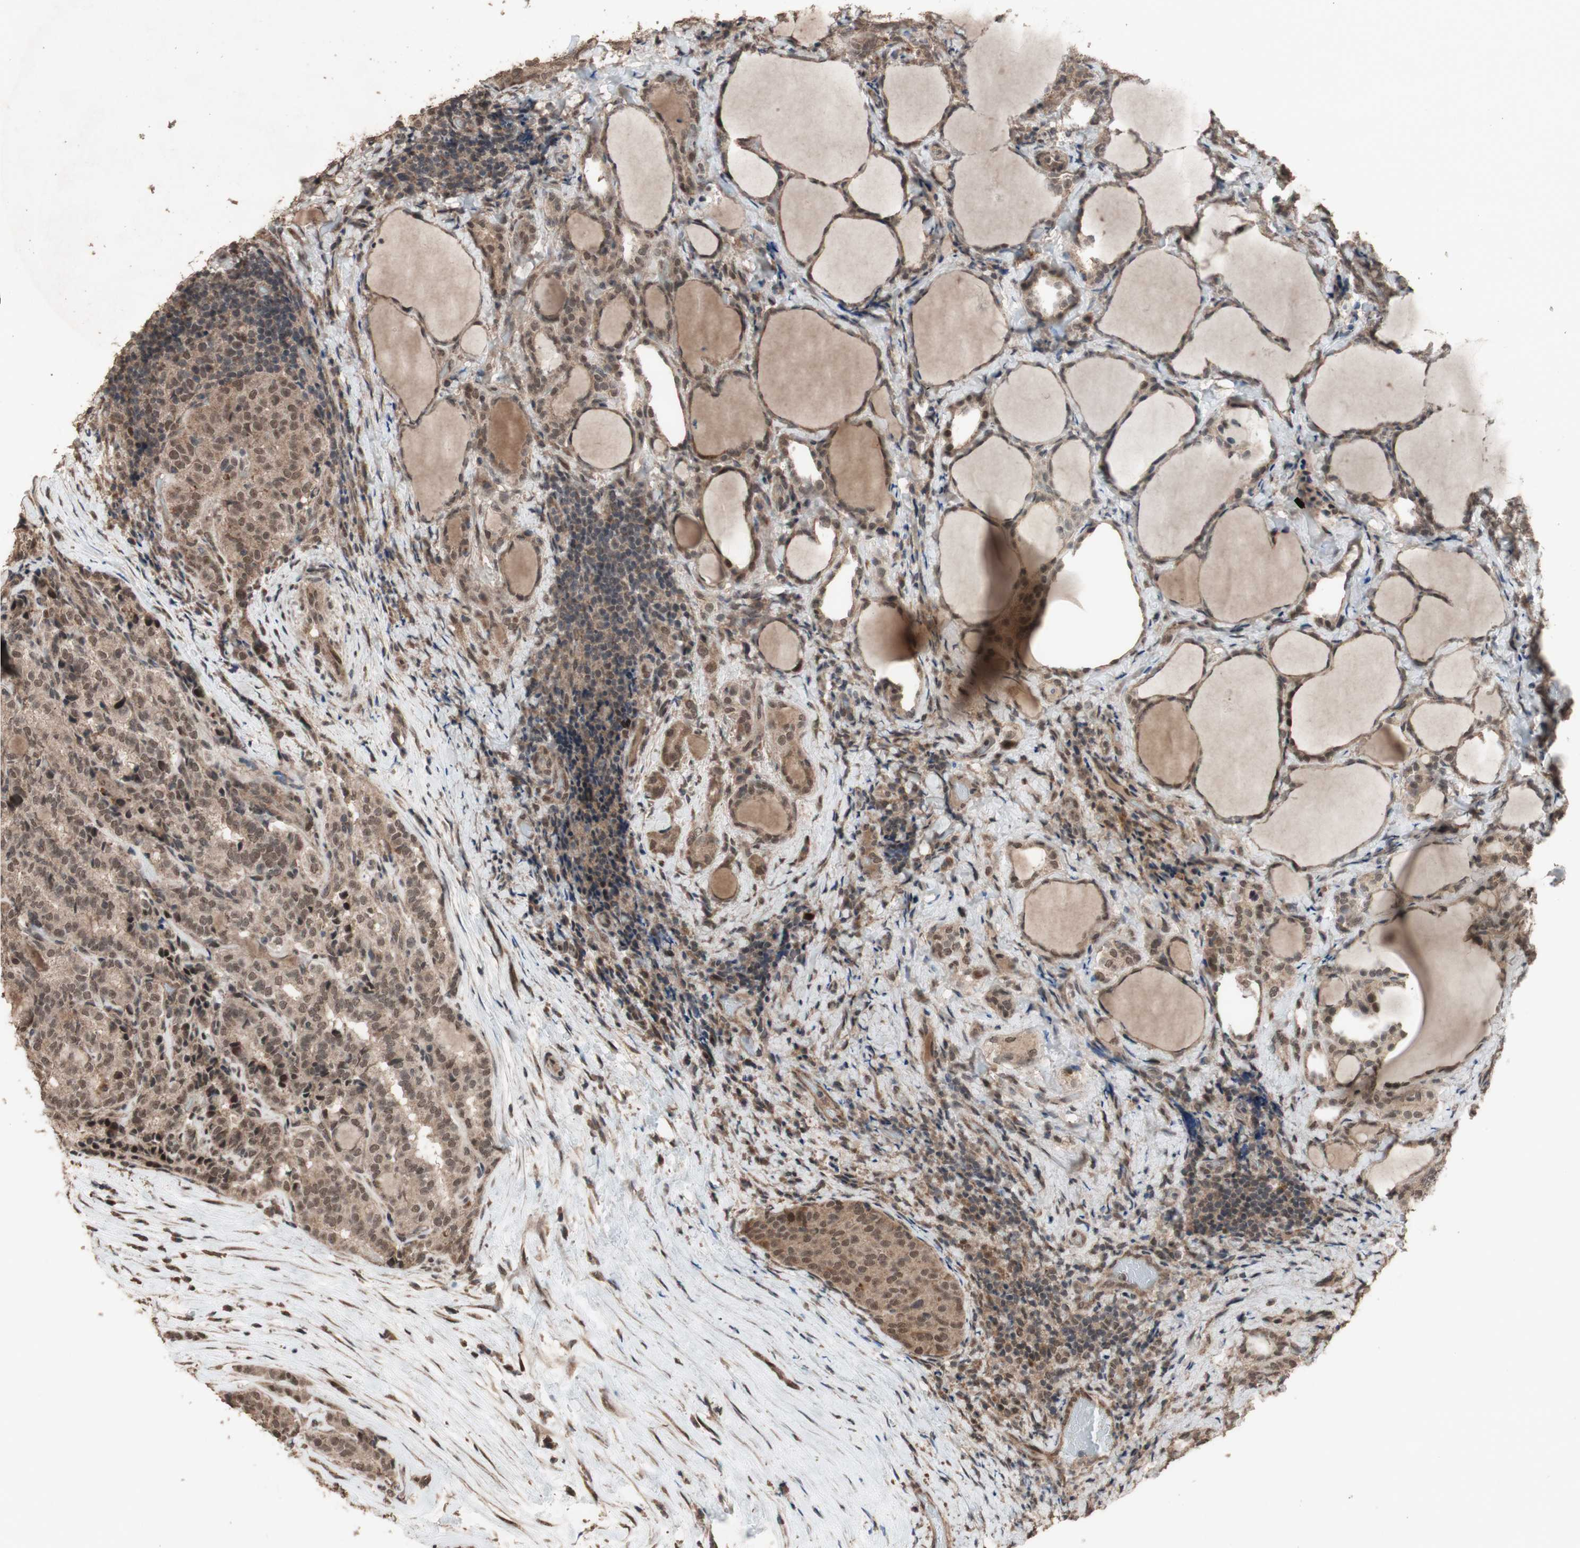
{"staining": {"intensity": "moderate", "quantity": ">75%", "location": "cytoplasmic/membranous,nuclear"}, "tissue": "thyroid cancer", "cell_type": "Tumor cells", "image_type": "cancer", "snomed": [{"axis": "morphology", "description": "Normal tissue, NOS"}, {"axis": "morphology", "description": "Papillary adenocarcinoma, NOS"}, {"axis": "topography", "description": "Thyroid gland"}], "caption": "Human papillary adenocarcinoma (thyroid) stained with a protein marker displays moderate staining in tumor cells.", "gene": "KANSL1", "patient": {"sex": "female", "age": 30}}